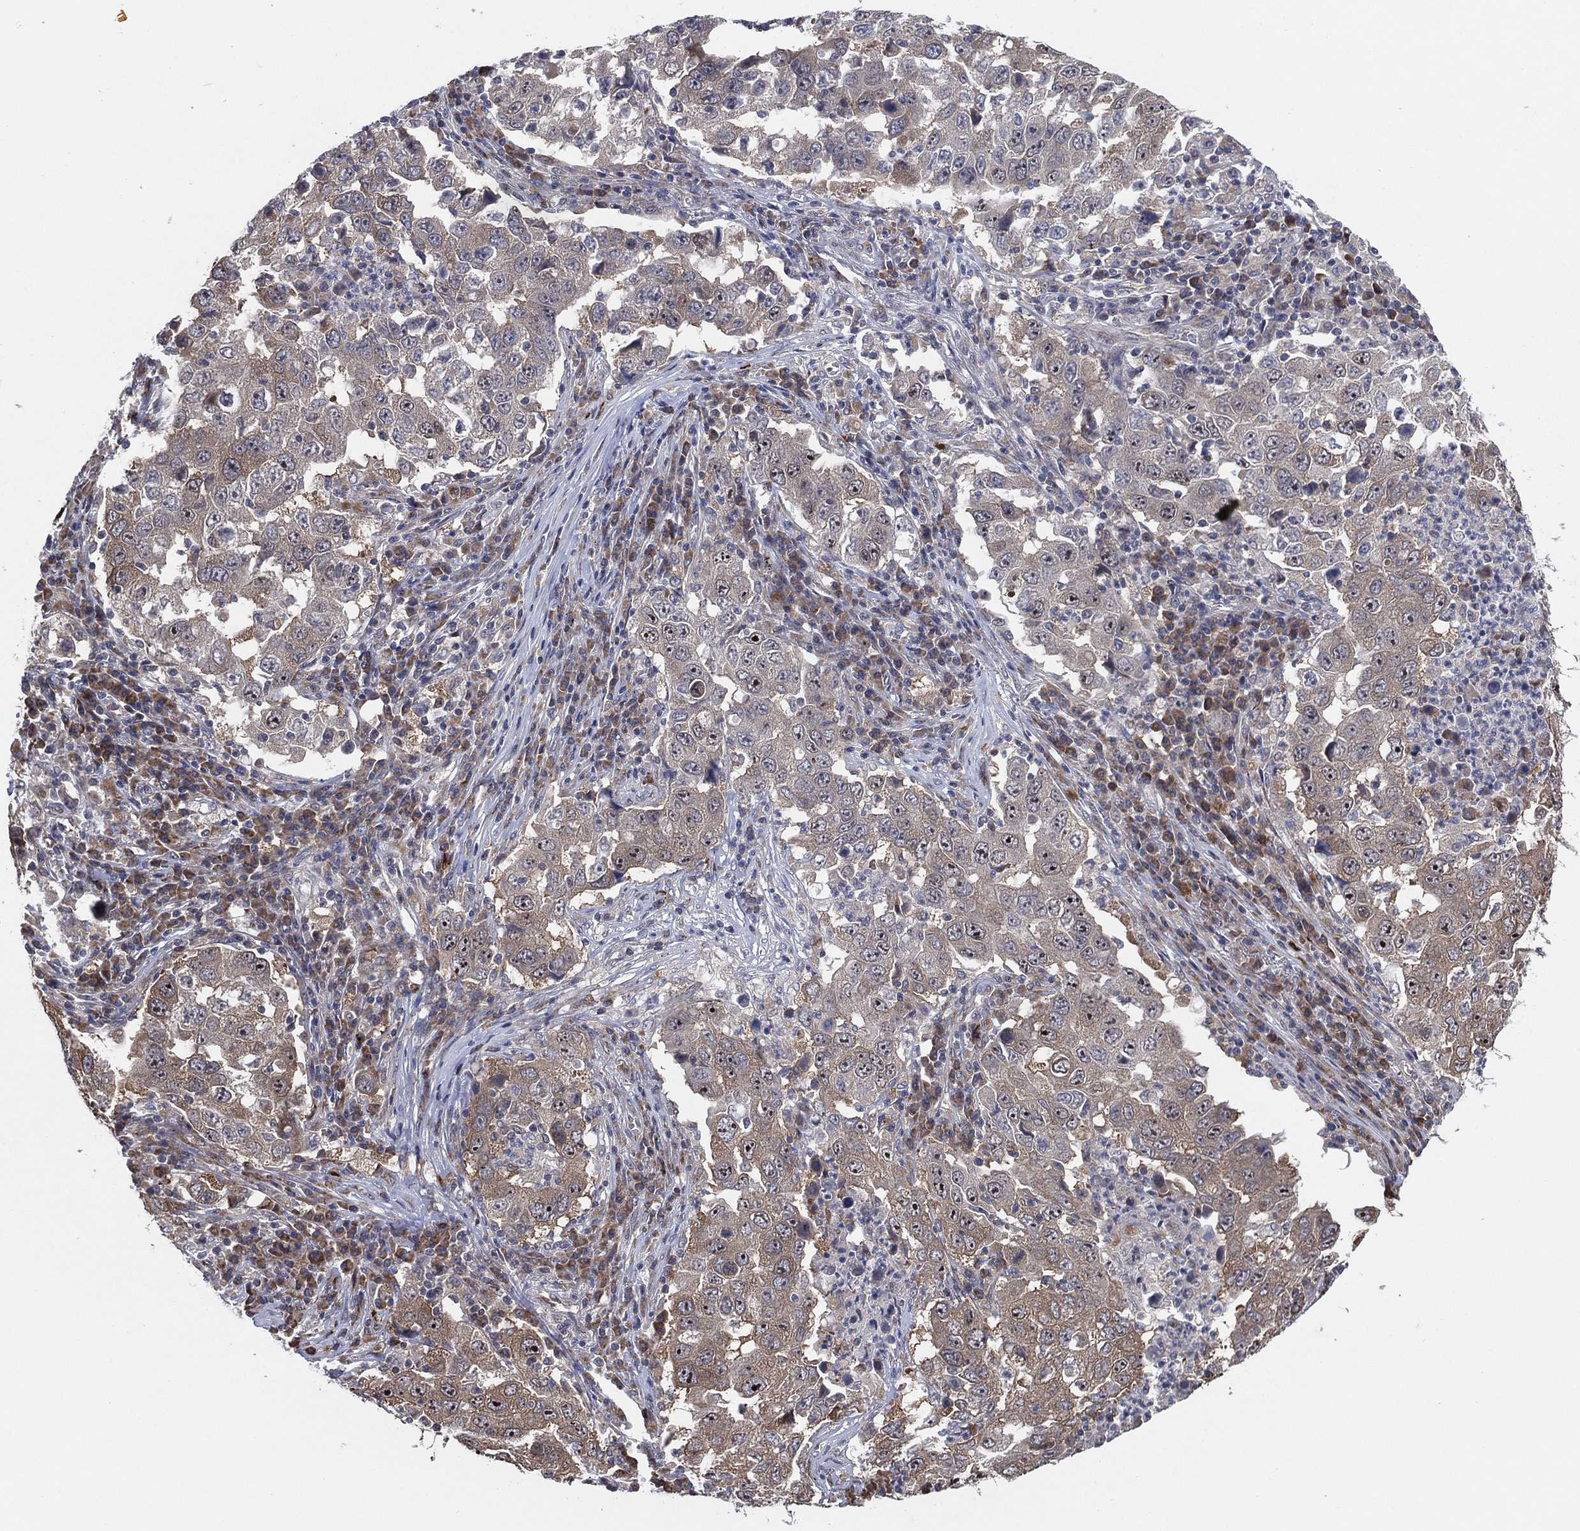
{"staining": {"intensity": "moderate", "quantity": "25%-75%", "location": "nuclear"}, "tissue": "lung cancer", "cell_type": "Tumor cells", "image_type": "cancer", "snomed": [{"axis": "morphology", "description": "Adenocarcinoma, NOS"}, {"axis": "topography", "description": "Lung"}], "caption": "A brown stain shows moderate nuclear expression of a protein in lung cancer tumor cells. (Brightfield microscopy of DAB IHC at high magnification).", "gene": "FAM104A", "patient": {"sex": "male", "age": 73}}